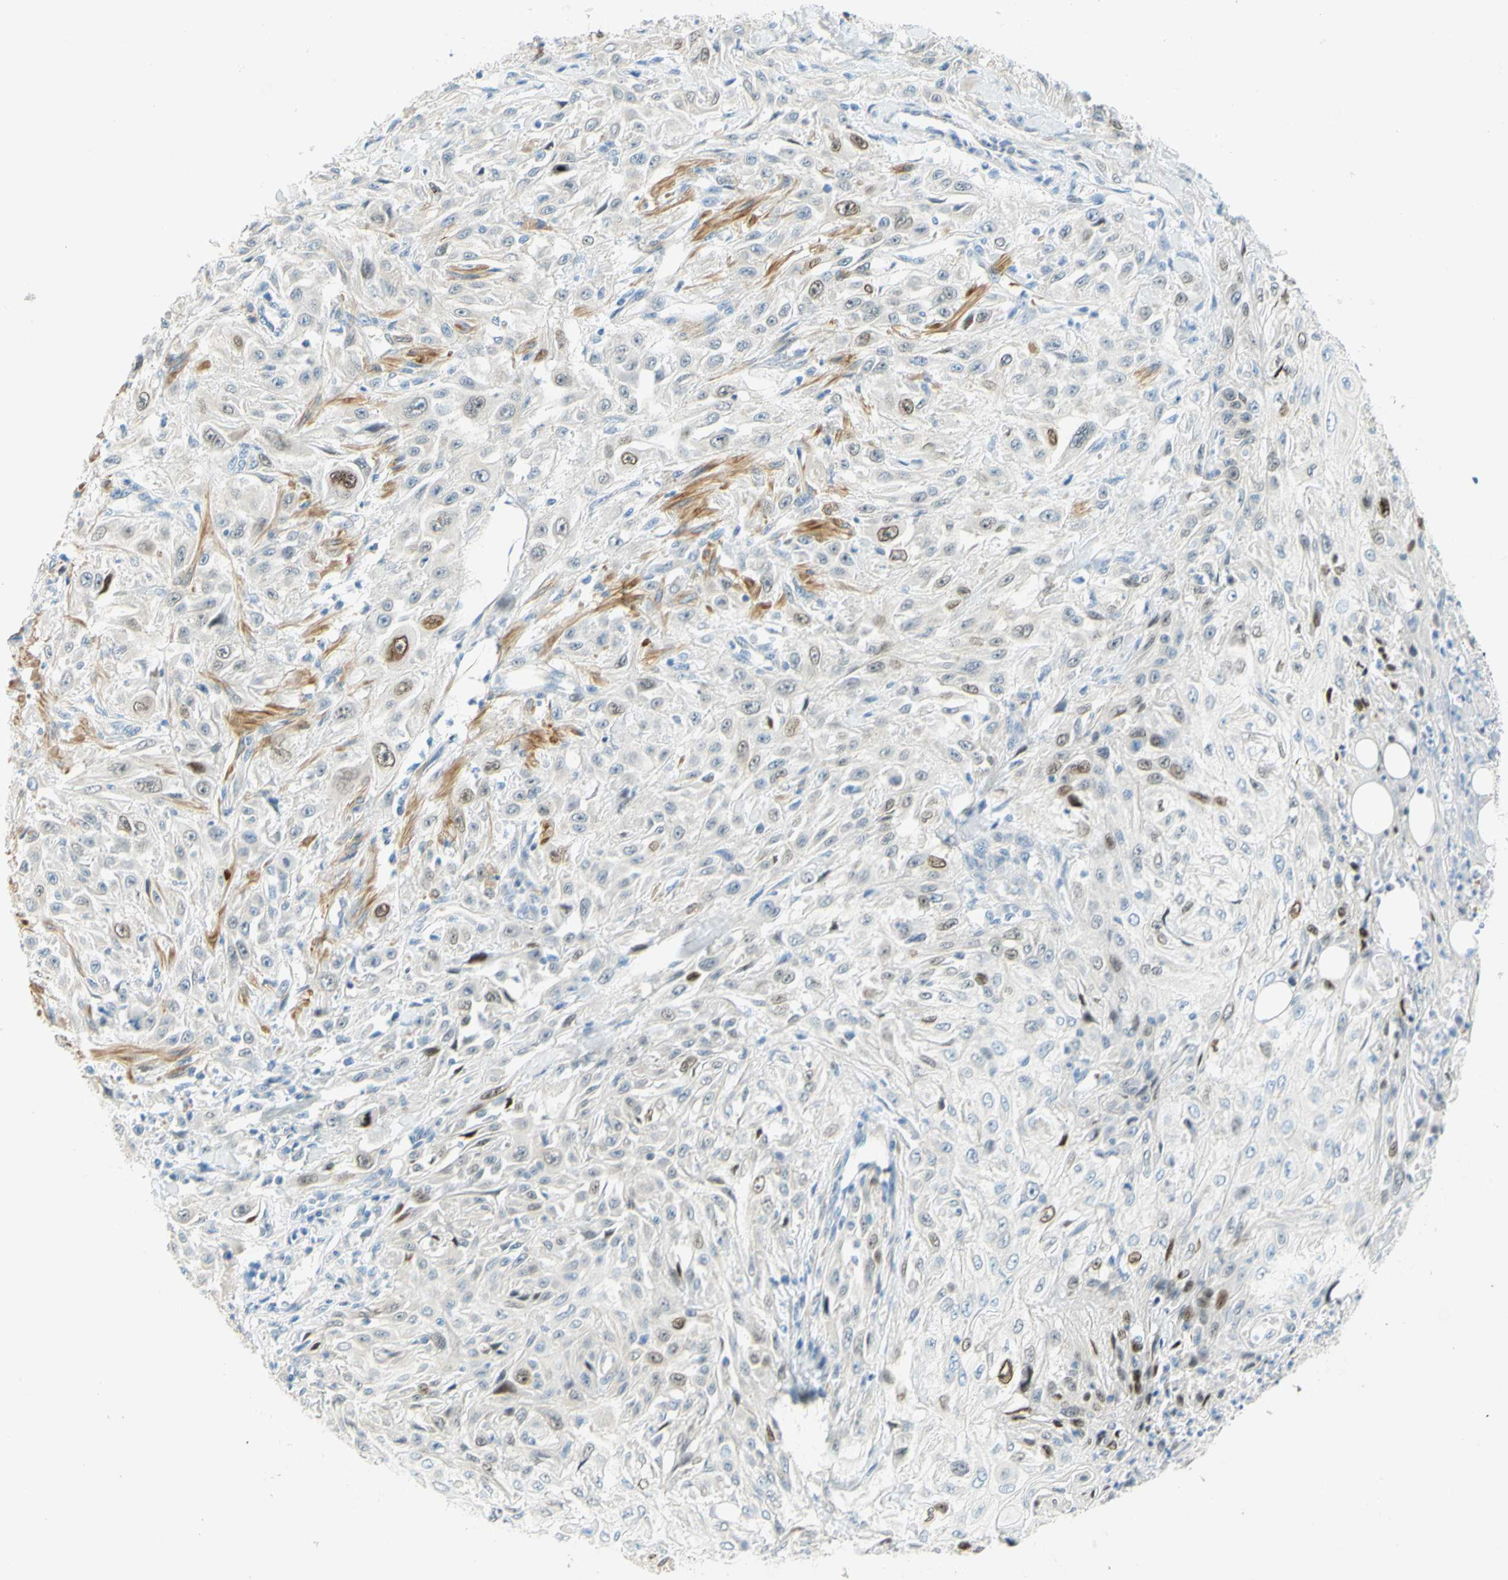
{"staining": {"intensity": "moderate", "quantity": "<25%", "location": "nuclear"}, "tissue": "skin cancer", "cell_type": "Tumor cells", "image_type": "cancer", "snomed": [{"axis": "morphology", "description": "Squamous cell carcinoma, NOS"}, {"axis": "topography", "description": "Skin"}], "caption": "Moderate nuclear positivity is appreciated in about <25% of tumor cells in skin cancer (squamous cell carcinoma). The staining is performed using DAB brown chromogen to label protein expression. The nuclei are counter-stained blue using hematoxylin.", "gene": "ENTREP2", "patient": {"sex": "male", "age": 75}}